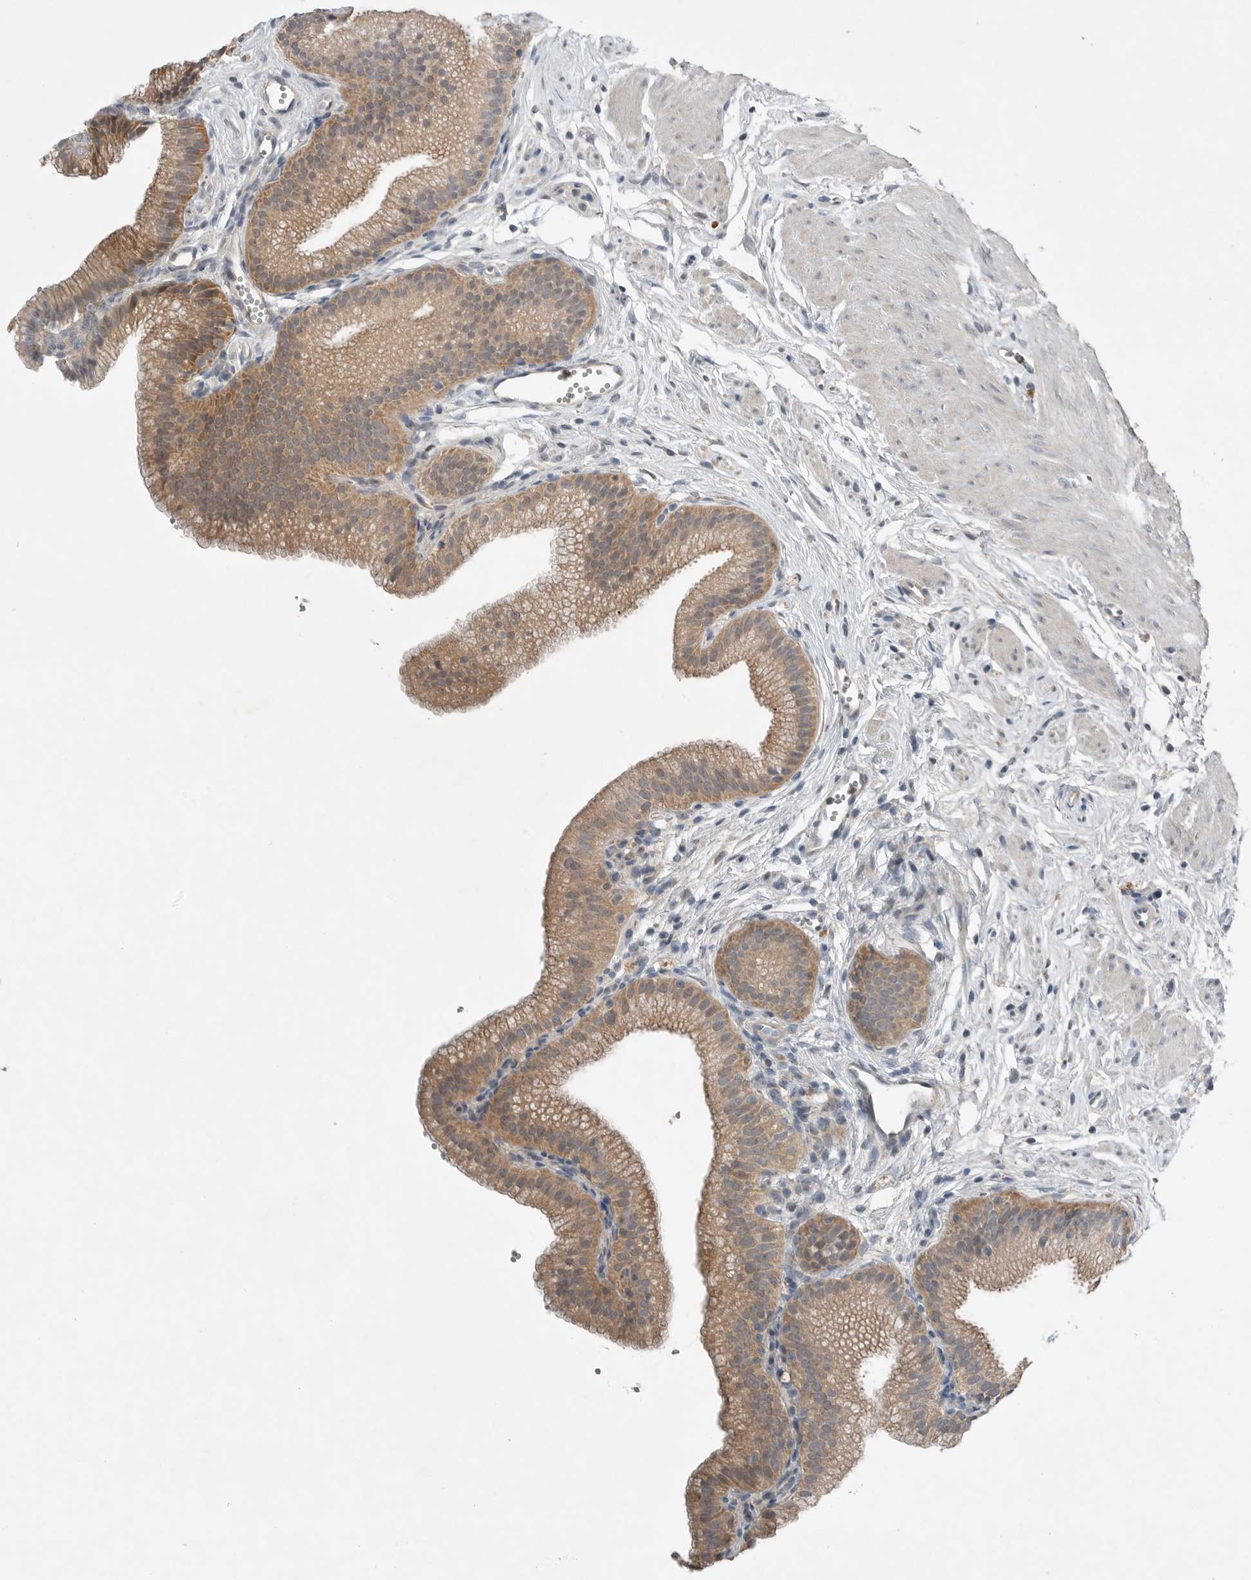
{"staining": {"intensity": "moderate", "quantity": ">75%", "location": "cytoplasmic/membranous"}, "tissue": "gallbladder", "cell_type": "Glandular cells", "image_type": "normal", "snomed": [{"axis": "morphology", "description": "Normal tissue, NOS"}, {"axis": "topography", "description": "Gallbladder"}, {"axis": "topography", "description": "Peripheral nerve tissue"}], "caption": "Gallbladder stained with immunohistochemistry reveals moderate cytoplasmic/membranous expression in about >75% of glandular cells.", "gene": "MFAP3L", "patient": {"sex": "male", "age": 38}}